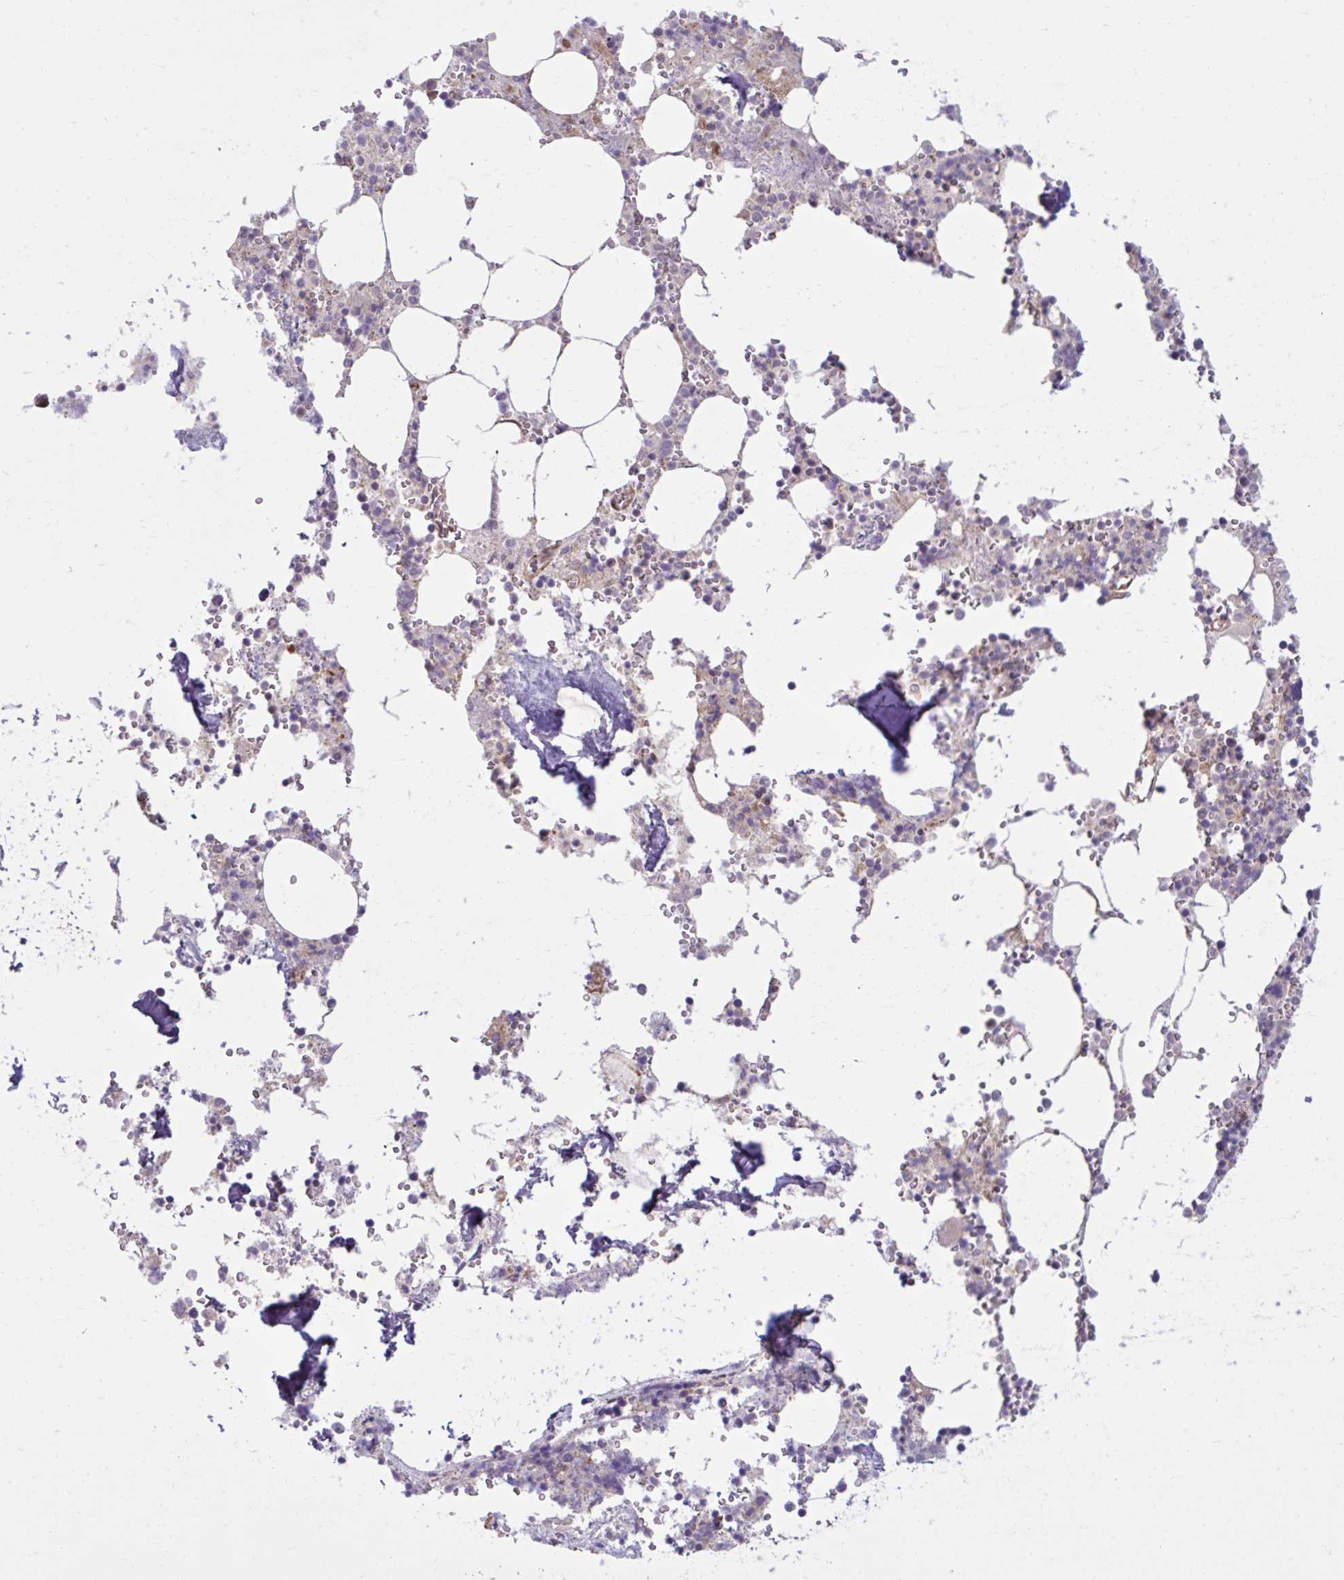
{"staining": {"intensity": "negative", "quantity": "none", "location": "none"}, "tissue": "bone marrow", "cell_type": "Hematopoietic cells", "image_type": "normal", "snomed": [{"axis": "morphology", "description": "Normal tissue, NOS"}, {"axis": "topography", "description": "Bone marrow"}], "caption": "Hematopoietic cells show no significant expression in normal bone marrow.", "gene": "LIMS1", "patient": {"sex": "male", "age": 54}}